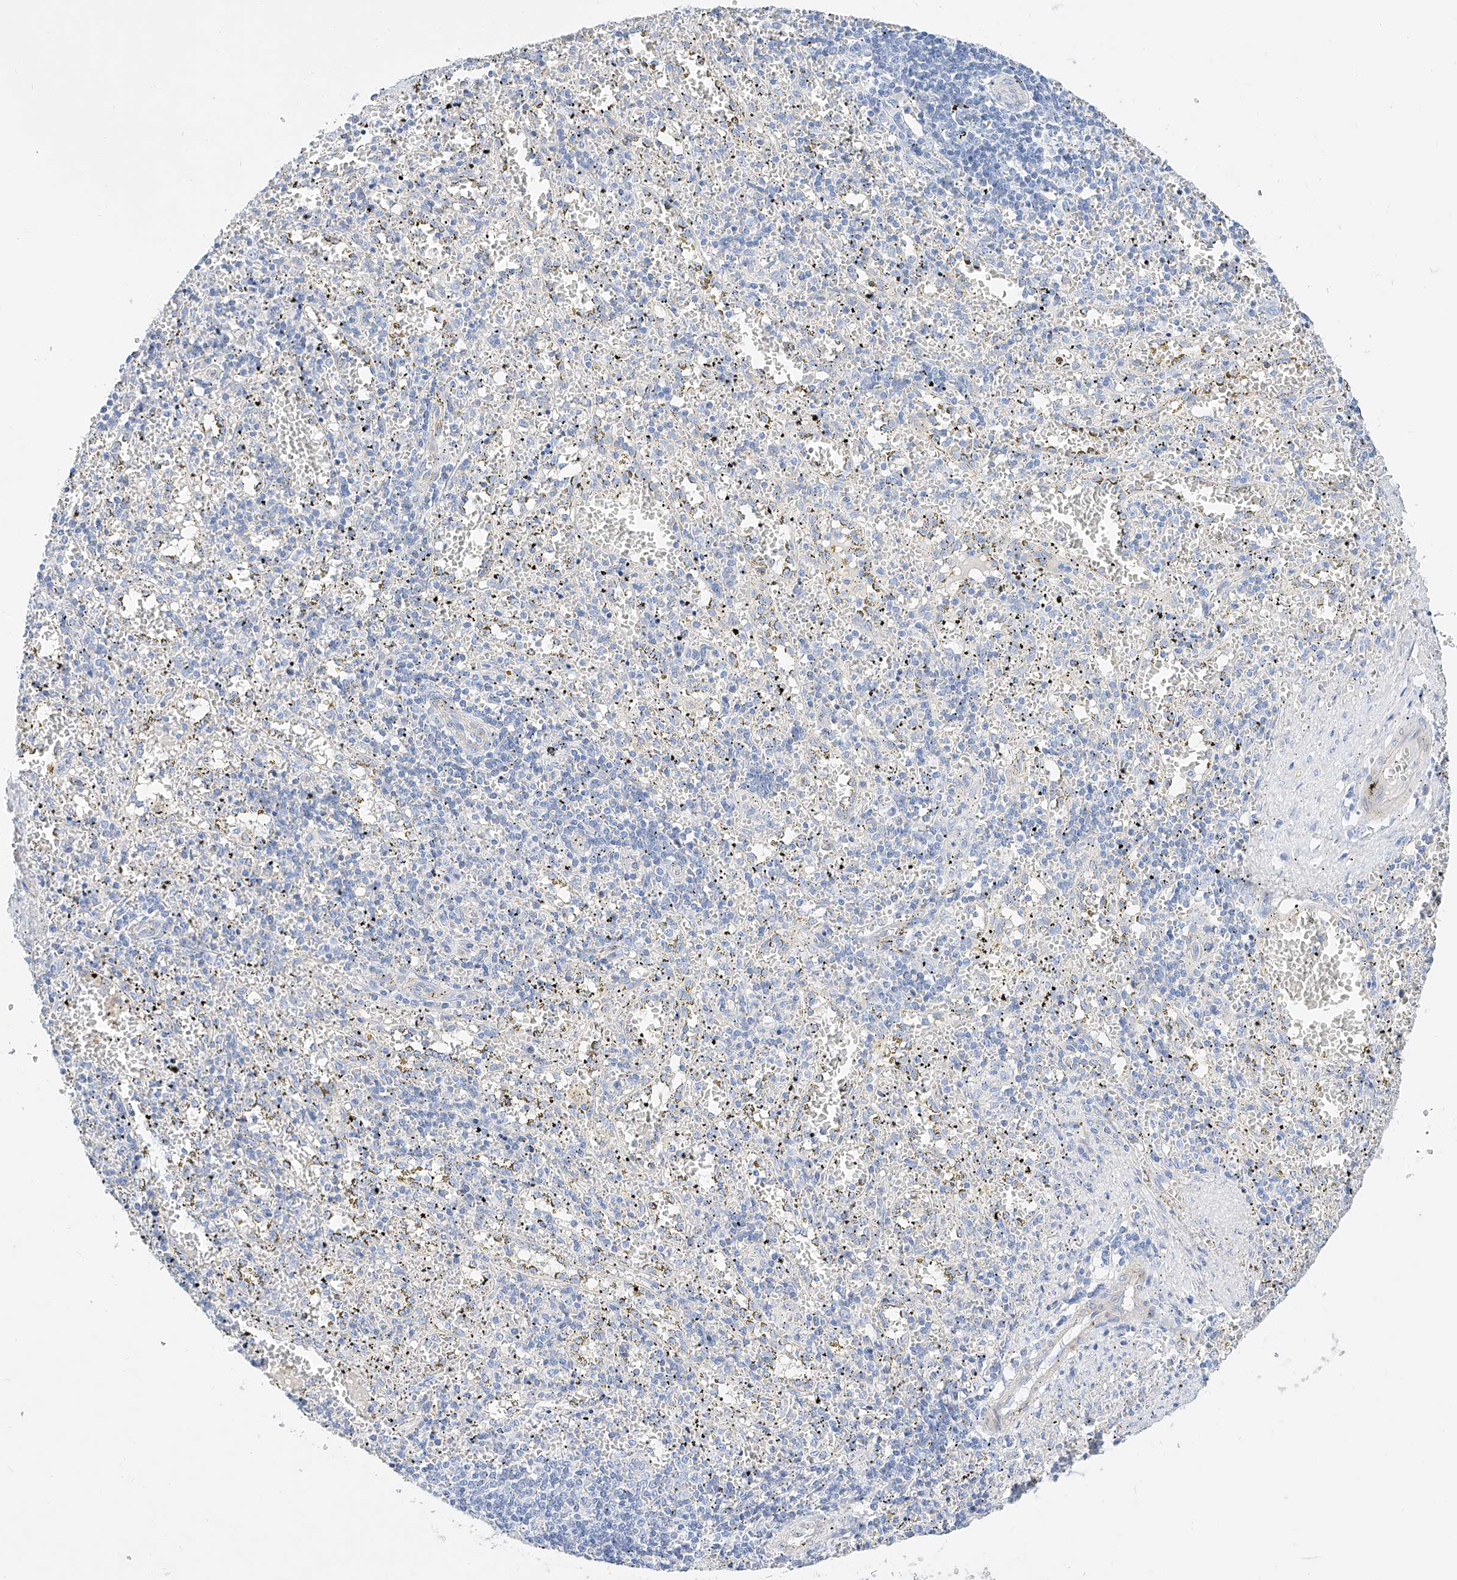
{"staining": {"intensity": "negative", "quantity": "none", "location": "none"}, "tissue": "spleen", "cell_type": "Cells in red pulp", "image_type": "normal", "snomed": [{"axis": "morphology", "description": "Normal tissue, NOS"}, {"axis": "topography", "description": "Spleen"}], "caption": "IHC image of benign spleen: human spleen stained with DAB (3,3'-diaminobenzidine) displays no significant protein positivity in cells in red pulp. The staining is performed using DAB (3,3'-diaminobenzidine) brown chromogen with nuclei counter-stained in using hematoxylin.", "gene": "SBSPON", "patient": {"sex": "male", "age": 11}}